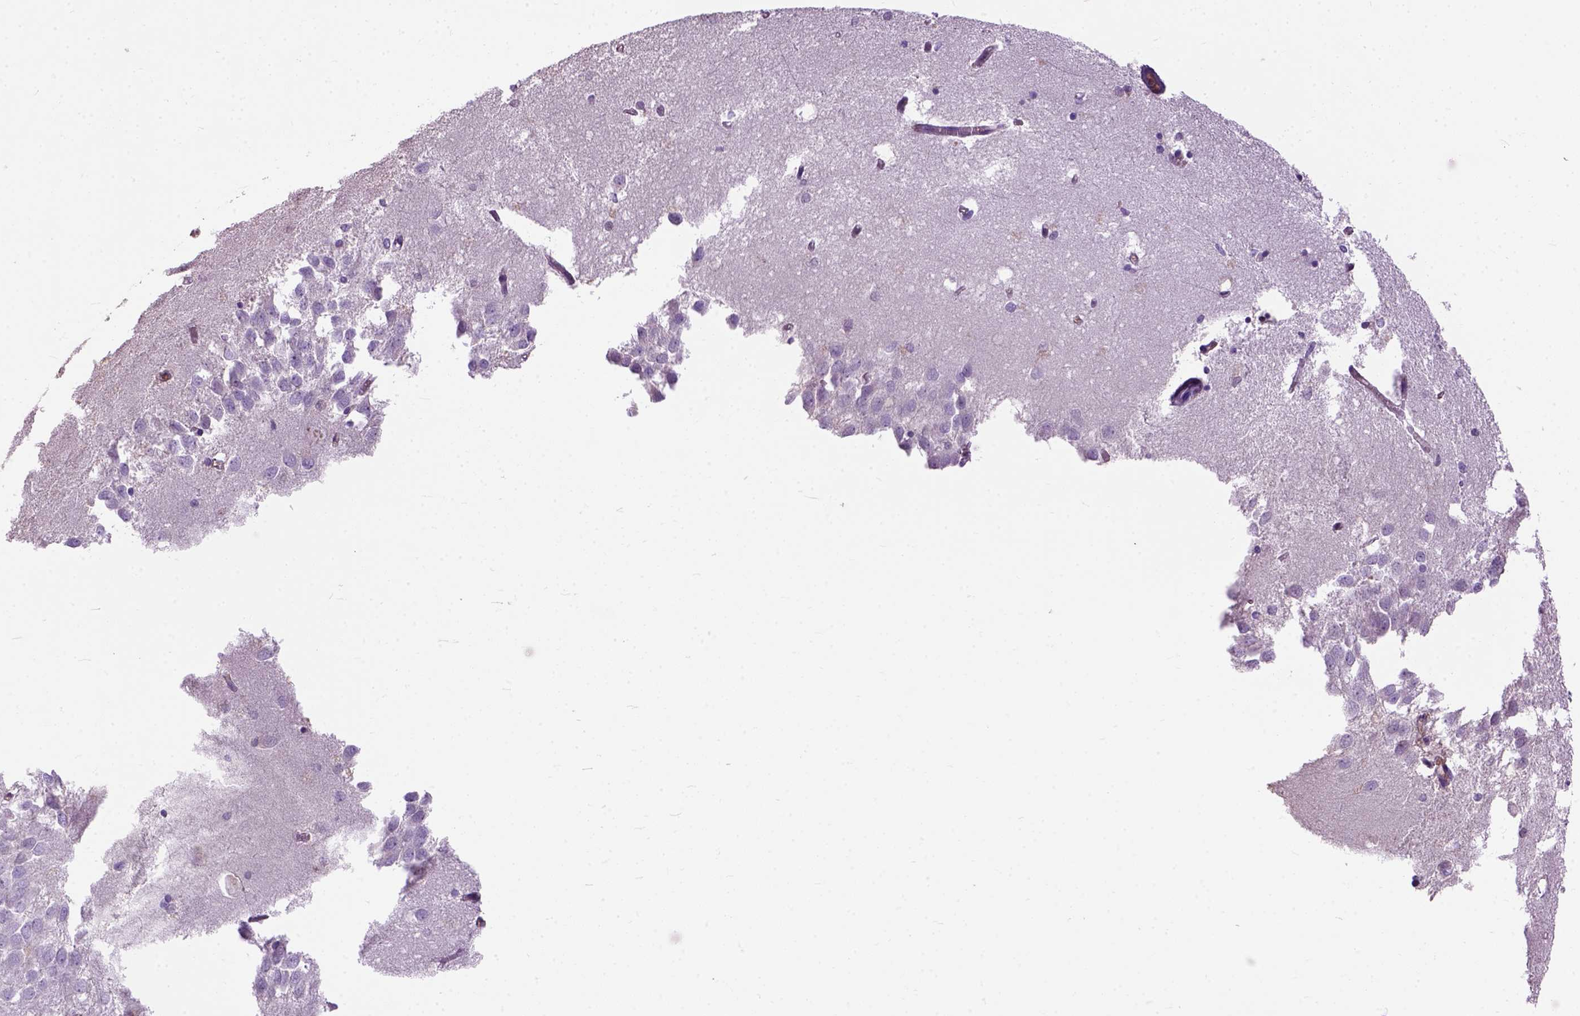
{"staining": {"intensity": "moderate", "quantity": "<25%", "location": "cytoplasmic/membranous"}, "tissue": "hippocampus", "cell_type": "Glial cells", "image_type": "normal", "snomed": [{"axis": "morphology", "description": "Normal tissue, NOS"}, {"axis": "topography", "description": "Lateral ventricle wall"}, {"axis": "topography", "description": "Hippocampus"}], "caption": "A high-resolution micrograph shows IHC staining of benign hippocampus, which displays moderate cytoplasmic/membranous expression in about <25% of glial cells. (brown staining indicates protein expression, while blue staining denotes nuclei).", "gene": "SEMA4F", "patient": {"sex": "female", "age": 63}}